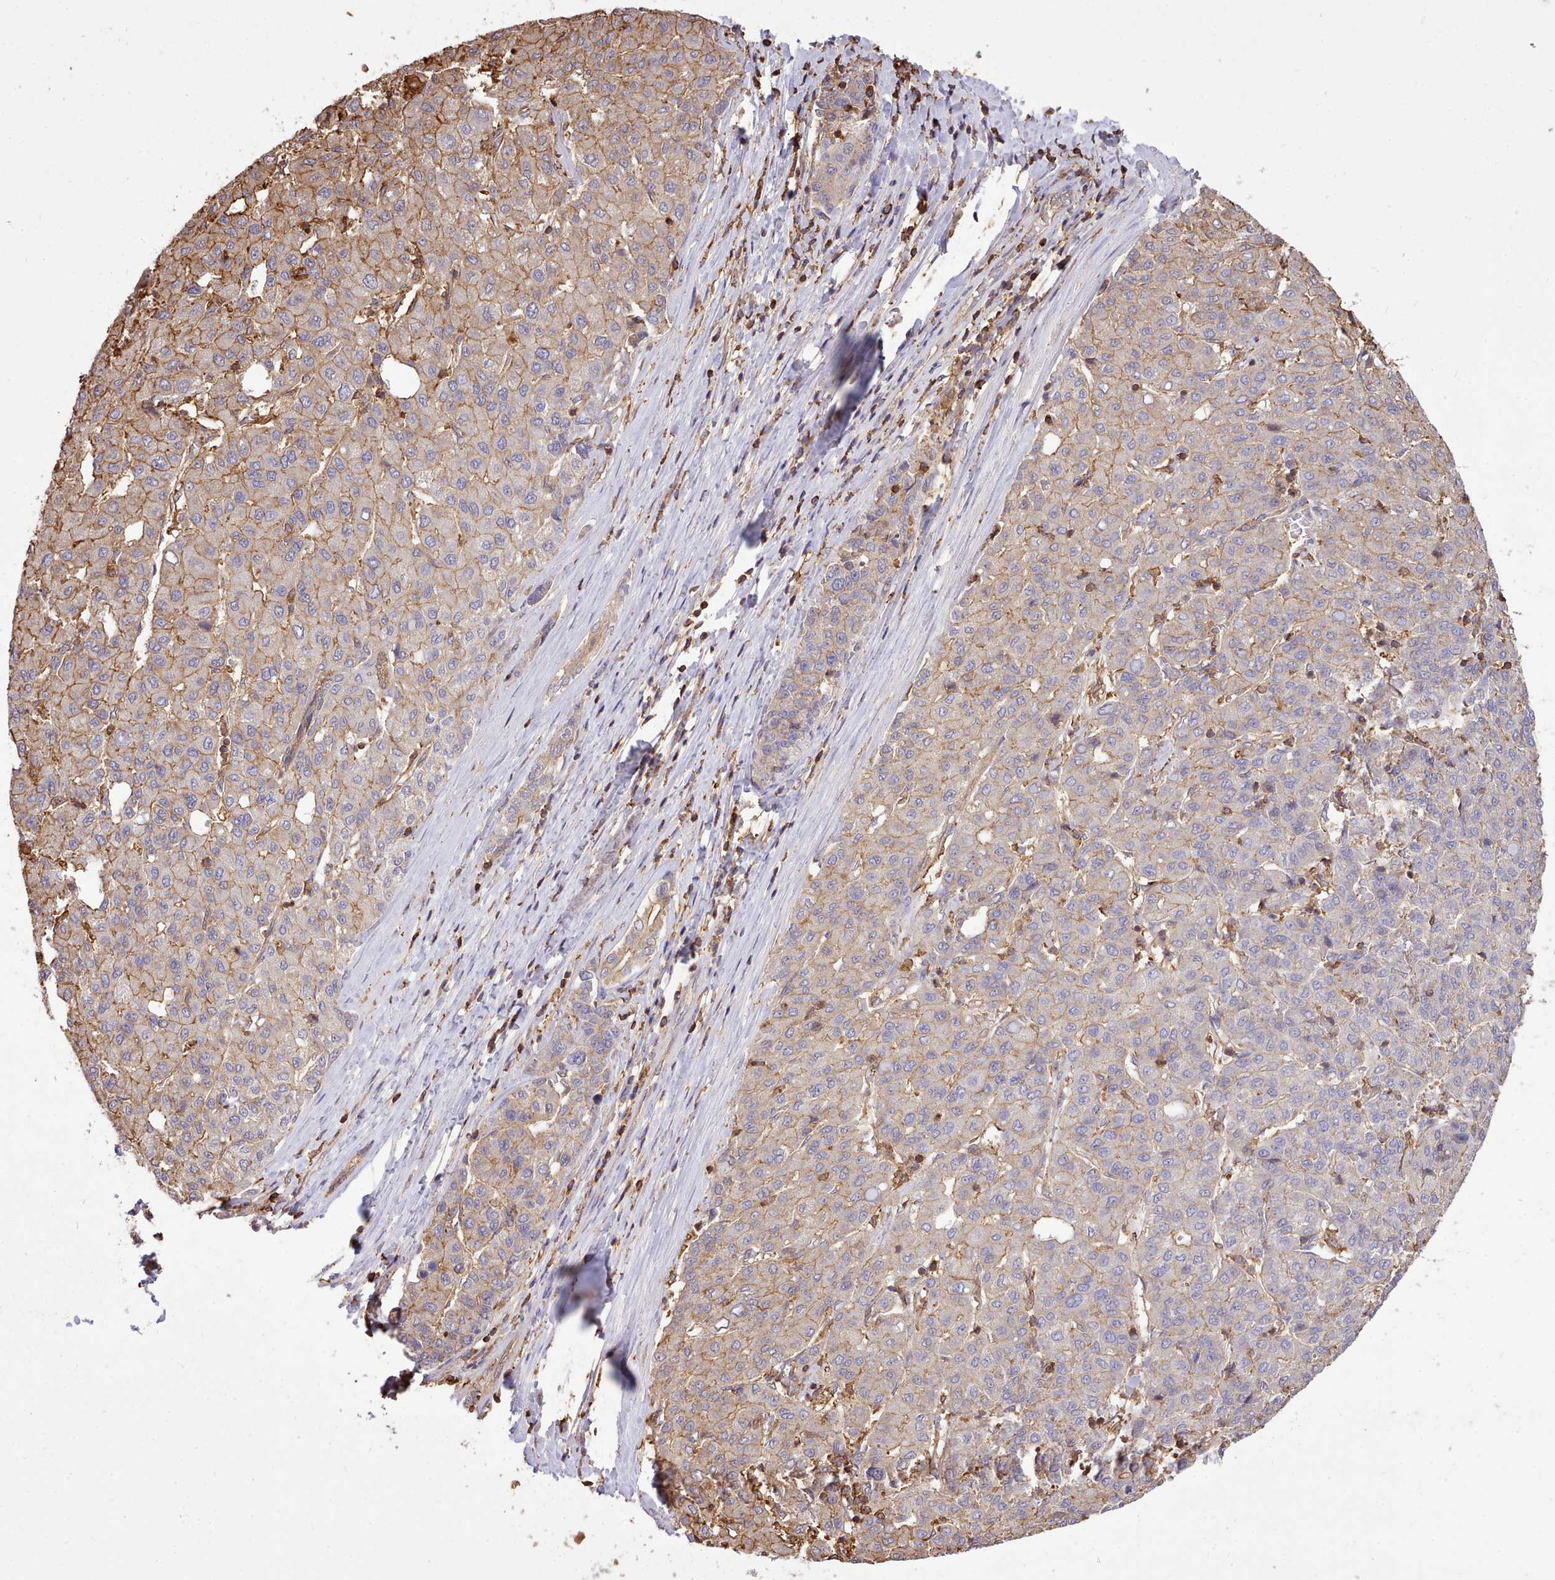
{"staining": {"intensity": "moderate", "quantity": "25%-75%", "location": "cytoplasmic/membranous"}, "tissue": "liver cancer", "cell_type": "Tumor cells", "image_type": "cancer", "snomed": [{"axis": "morphology", "description": "Carcinoma, Hepatocellular, NOS"}, {"axis": "topography", "description": "Liver"}], "caption": "Immunohistochemistry (IHC) histopathology image of neoplastic tissue: hepatocellular carcinoma (liver) stained using immunohistochemistry (IHC) reveals medium levels of moderate protein expression localized specifically in the cytoplasmic/membranous of tumor cells, appearing as a cytoplasmic/membranous brown color.", "gene": "CAPZA1", "patient": {"sex": "male", "age": 65}}